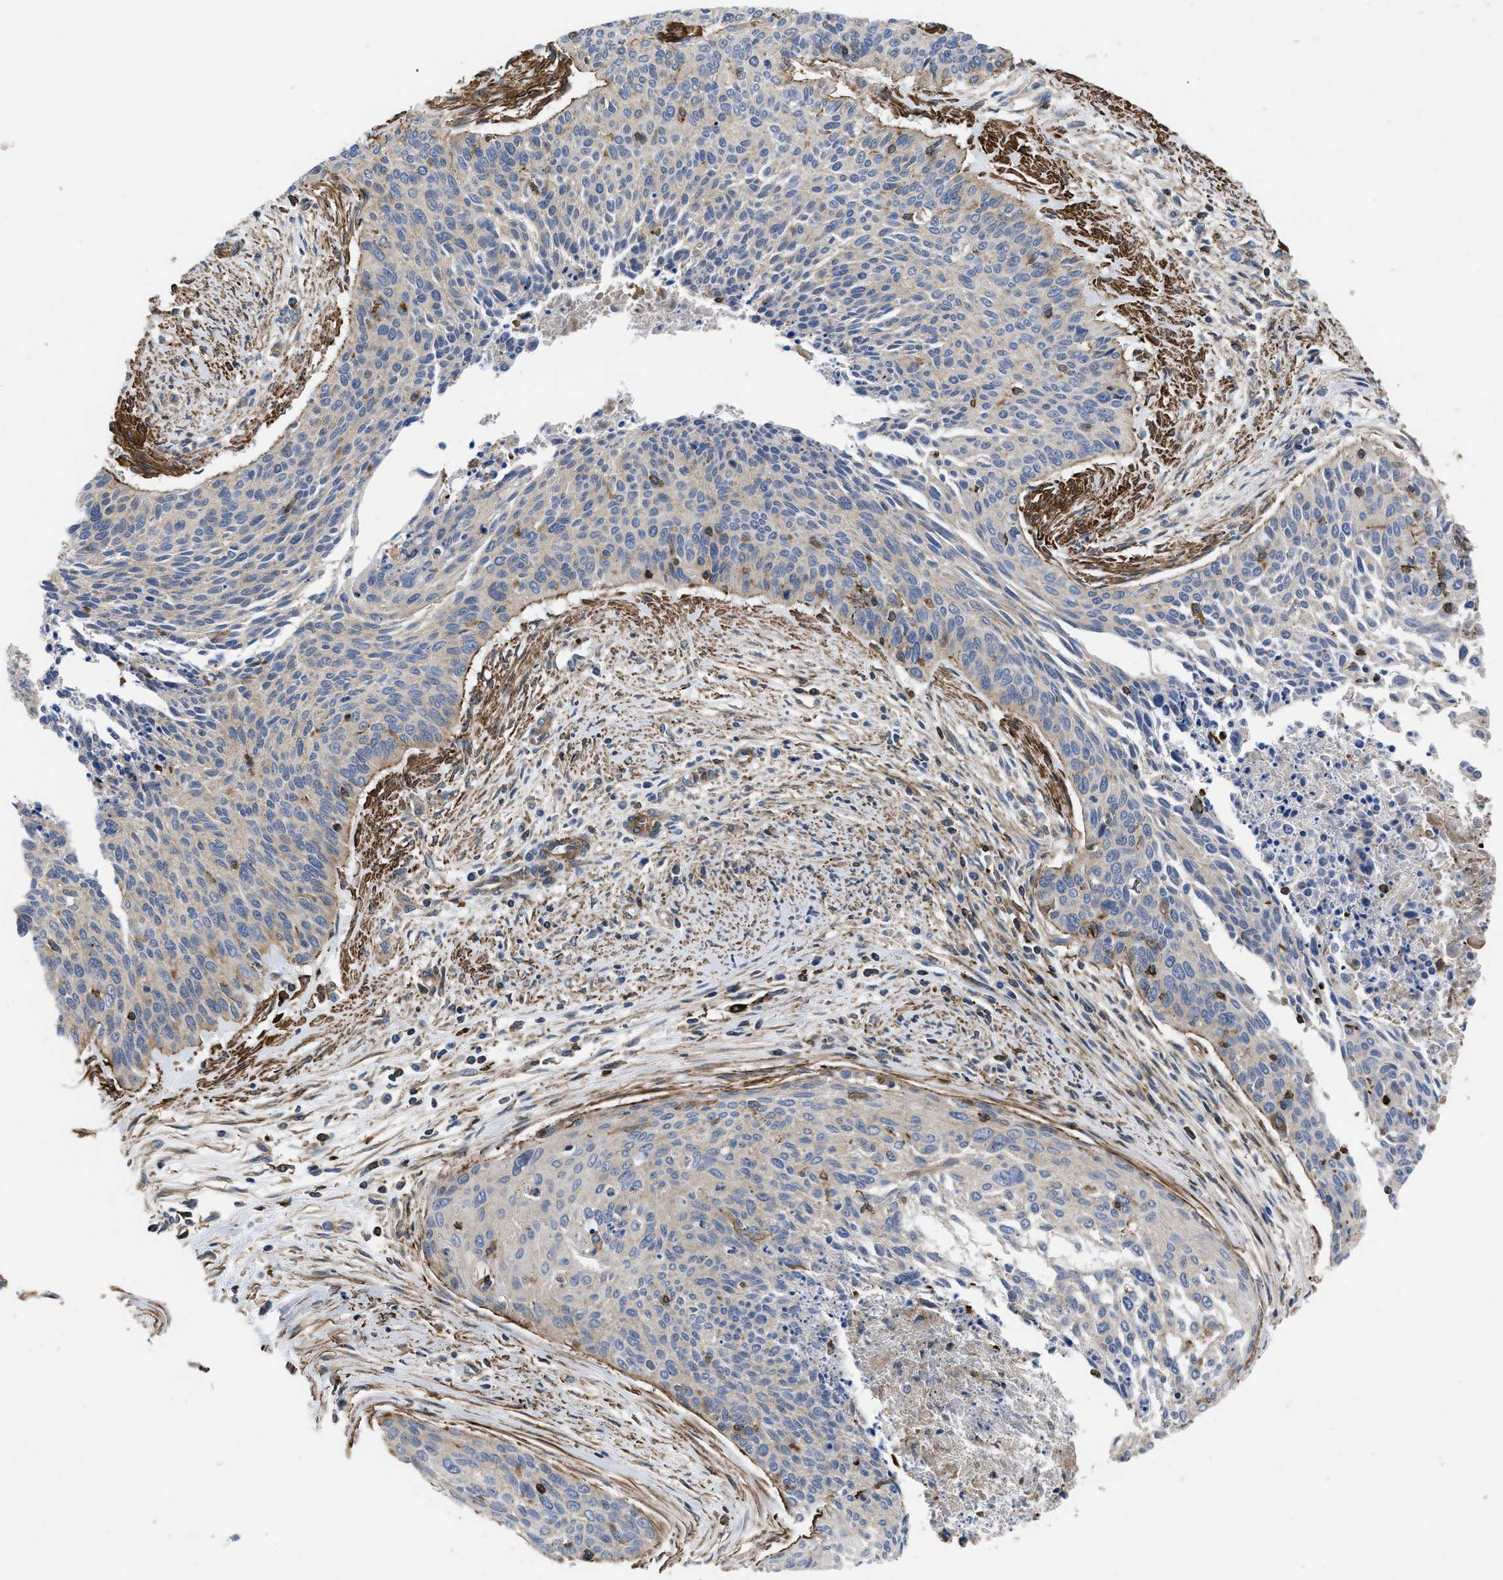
{"staining": {"intensity": "negative", "quantity": "none", "location": "none"}, "tissue": "cervical cancer", "cell_type": "Tumor cells", "image_type": "cancer", "snomed": [{"axis": "morphology", "description": "Squamous cell carcinoma, NOS"}, {"axis": "topography", "description": "Cervix"}], "caption": "Micrograph shows no protein positivity in tumor cells of cervical squamous cell carcinoma tissue.", "gene": "SCUBE2", "patient": {"sex": "female", "age": 55}}